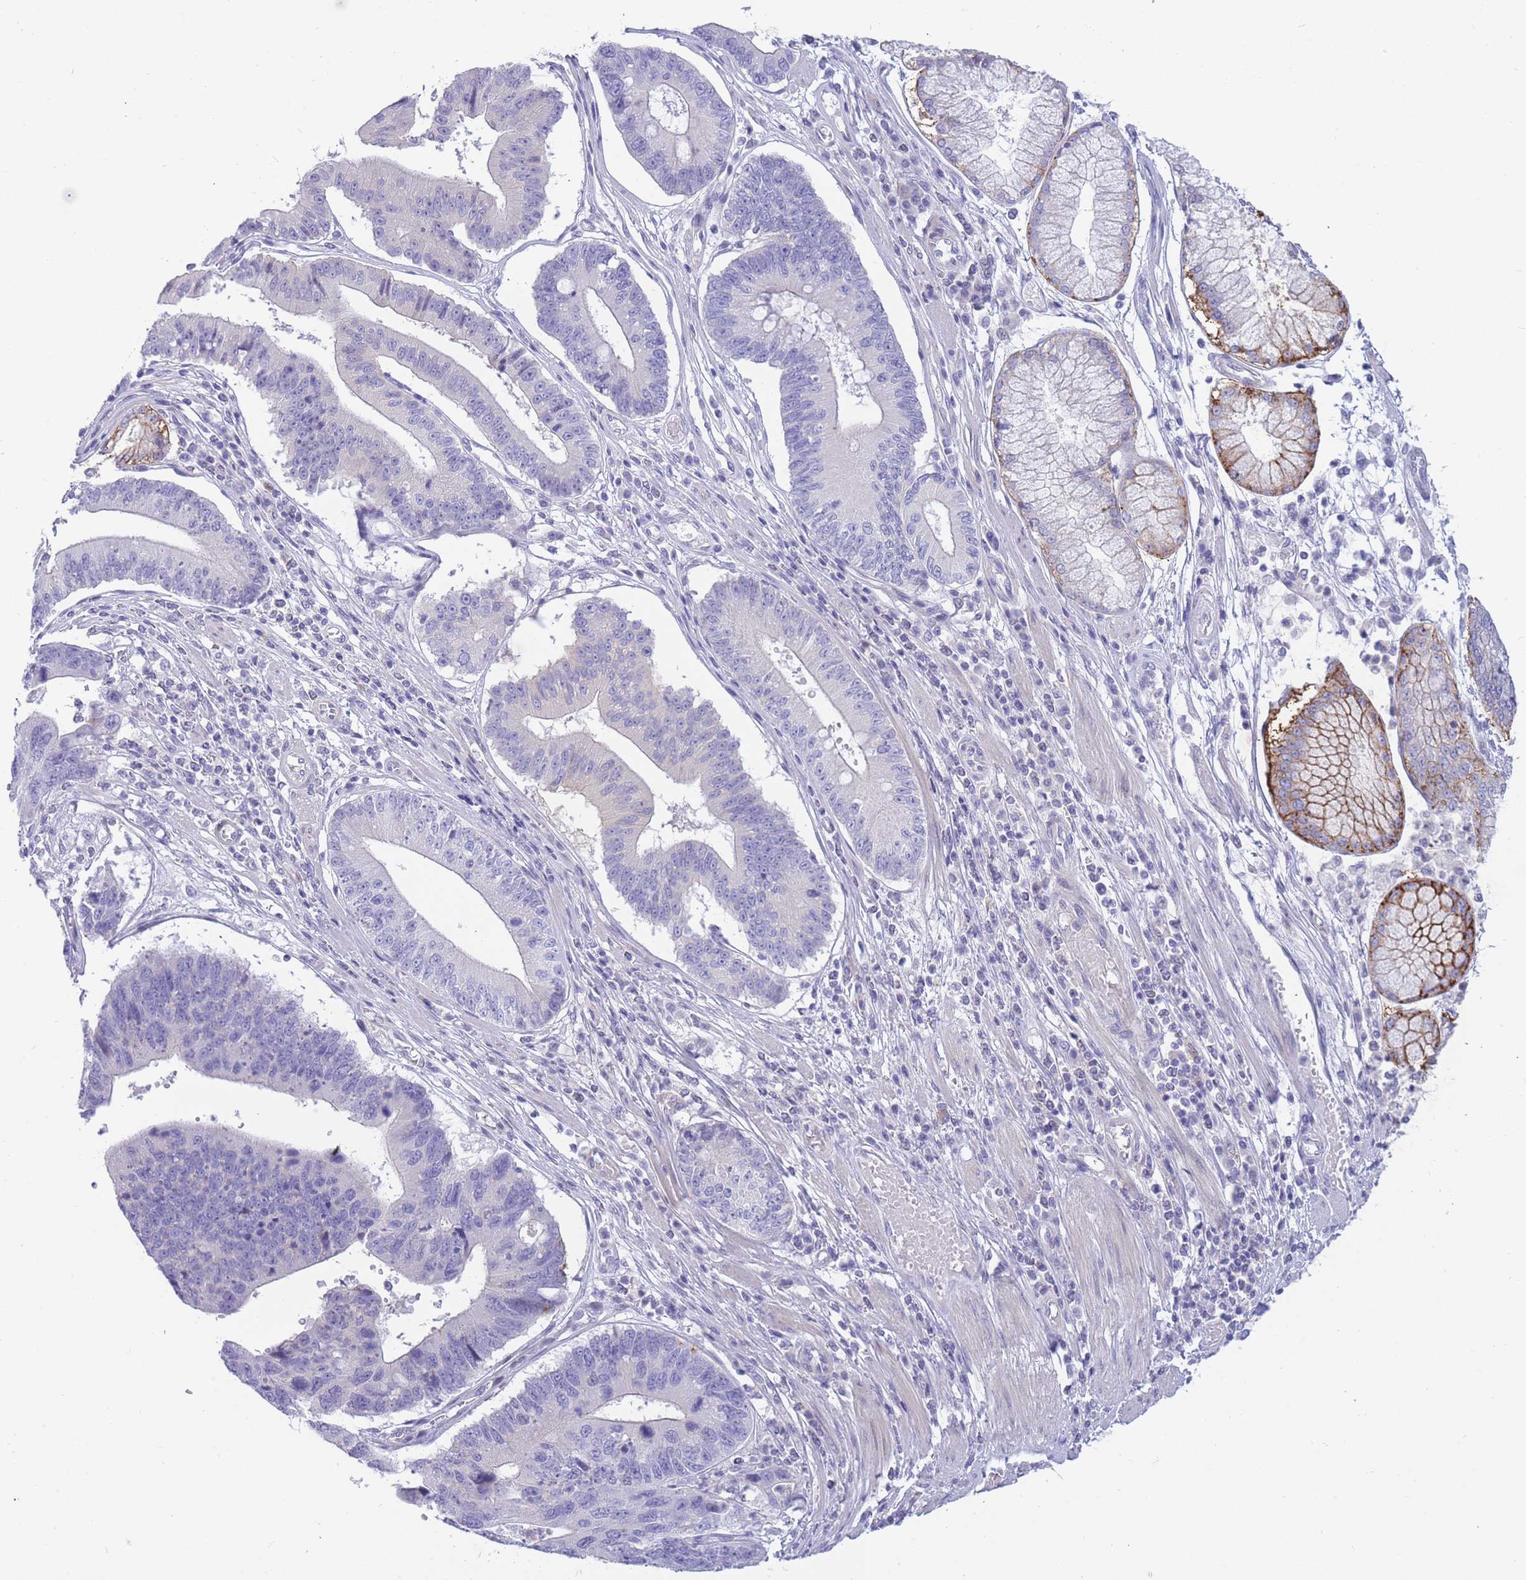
{"staining": {"intensity": "negative", "quantity": "none", "location": "none"}, "tissue": "stomach cancer", "cell_type": "Tumor cells", "image_type": "cancer", "snomed": [{"axis": "morphology", "description": "Adenocarcinoma, NOS"}, {"axis": "topography", "description": "Stomach"}], "caption": "The micrograph demonstrates no staining of tumor cells in stomach cancer.", "gene": "PRR23B", "patient": {"sex": "male", "age": 59}}